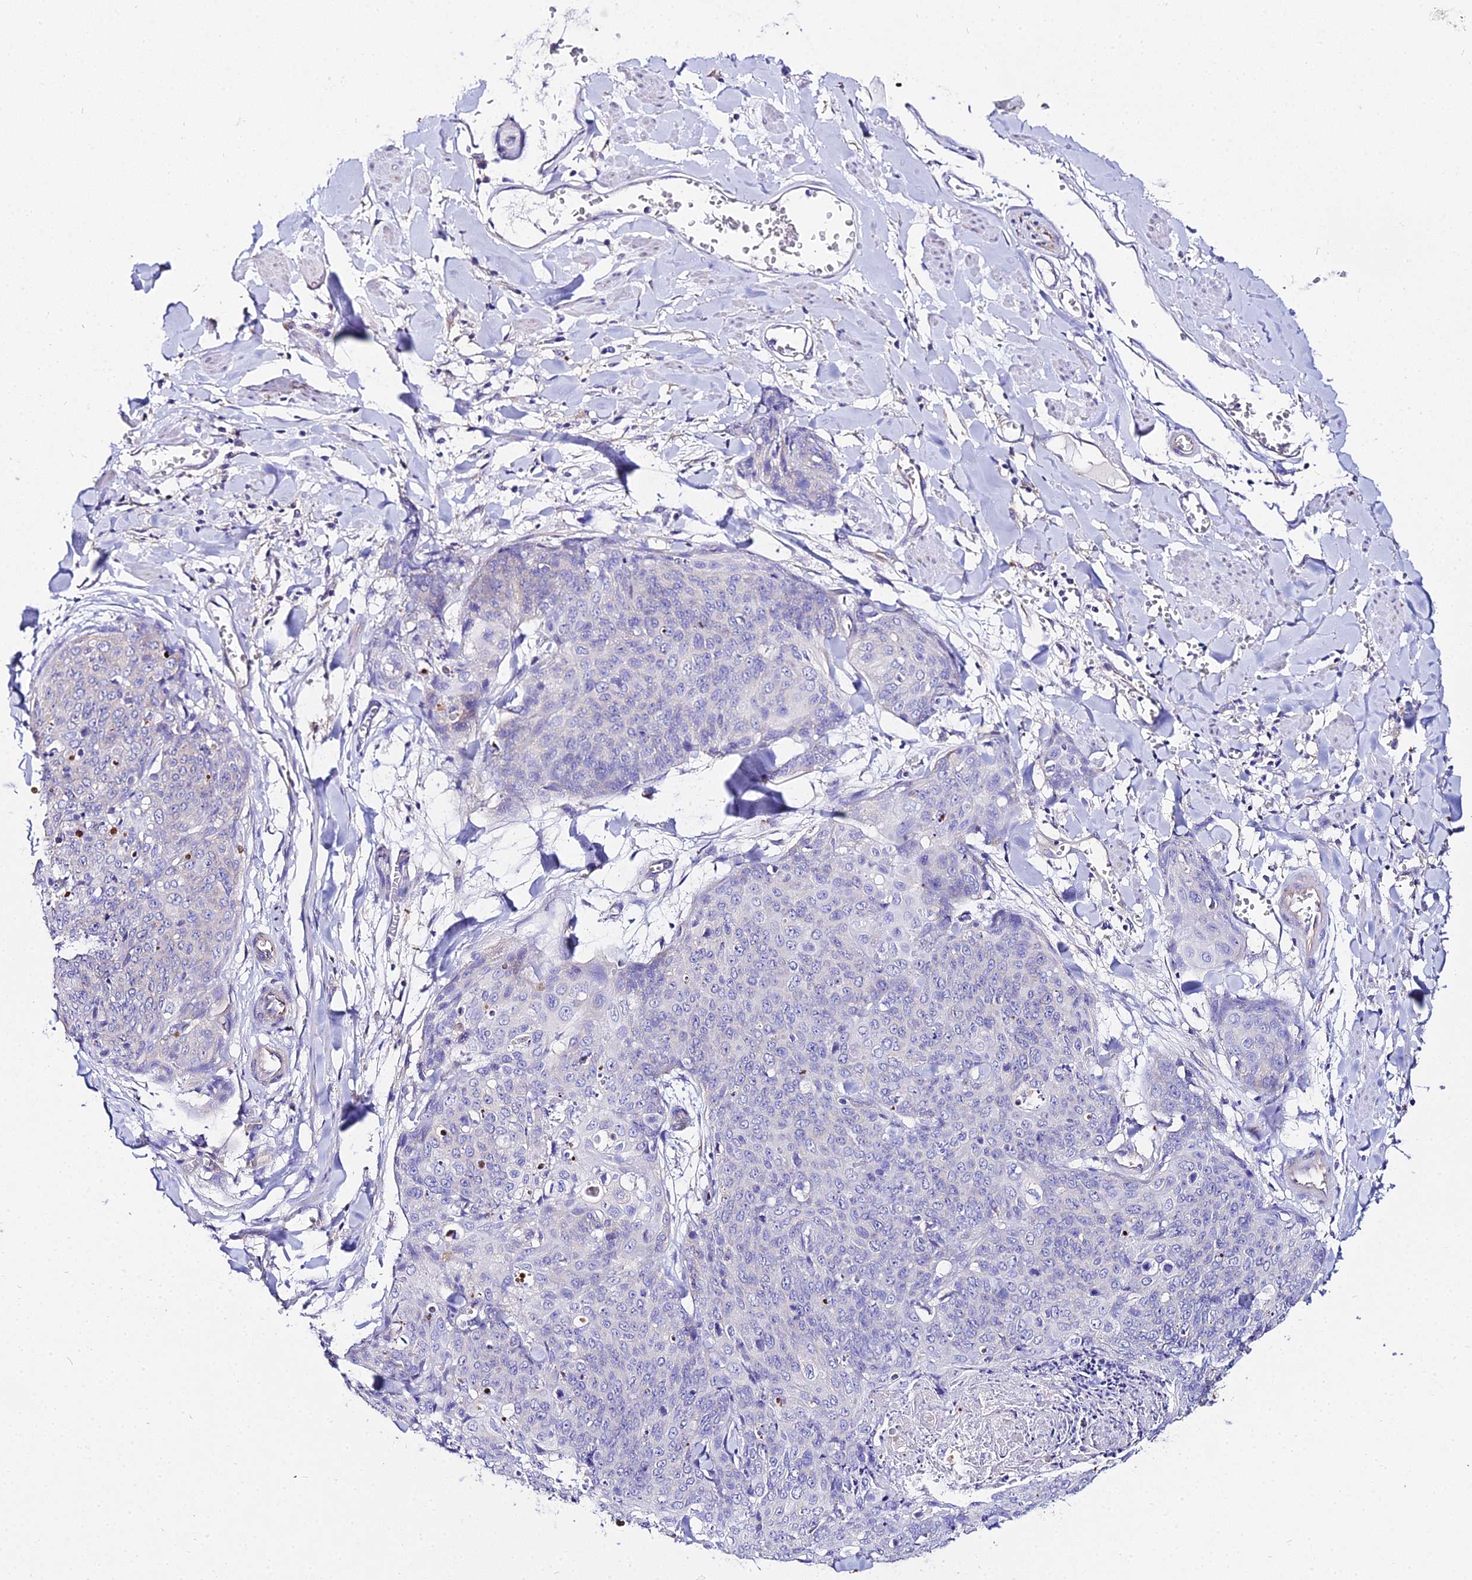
{"staining": {"intensity": "negative", "quantity": "none", "location": "none"}, "tissue": "skin cancer", "cell_type": "Tumor cells", "image_type": "cancer", "snomed": [{"axis": "morphology", "description": "Squamous cell carcinoma, NOS"}, {"axis": "topography", "description": "Skin"}, {"axis": "topography", "description": "Vulva"}], "caption": "This is an immunohistochemistry (IHC) image of human skin cancer. There is no positivity in tumor cells.", "gene": "TUBA3D", "patient": {"sex": "female", "age": 85}}